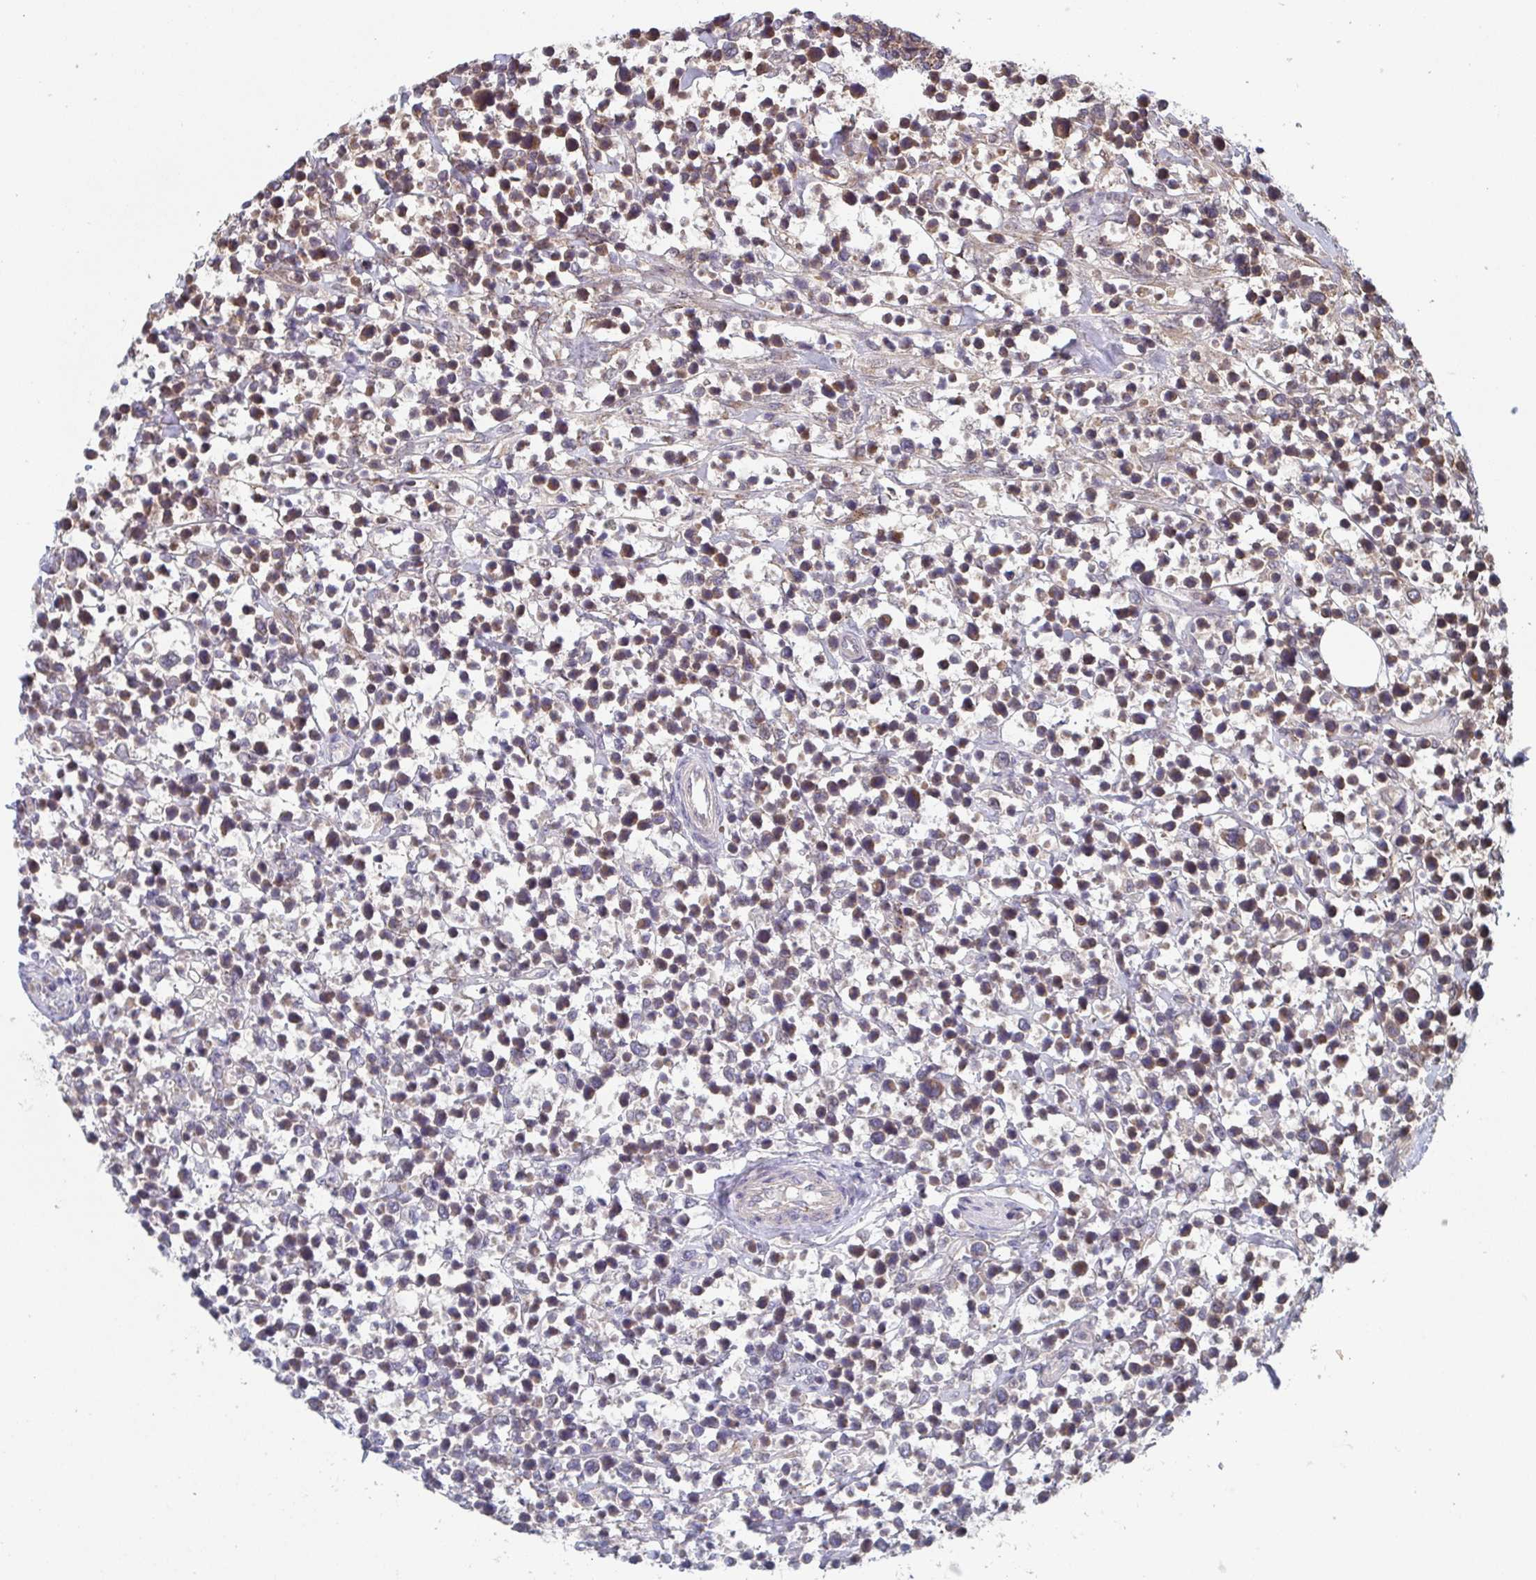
{"staining": {"intensity": "moderate", "quantity": "25%-75%", "location": "cytoplasmic/membranous"}, "tissue": "lymphoma", "cell_type": "Tumor cells", "image_type": "cancer", "snomed": [{"axis": "morphology", "description": "Malignant lymphoma, non-Hodgkin's type, High grade"}, {"axis": "topography", "description": "Soft tissue"}], "caption": "Lymphoma stained for a protein reveals moderate cytoplasmic/membranous positivity in tumor cells.", "gene": "COPB1", "patient": {"sex": "female", "age": 56}}